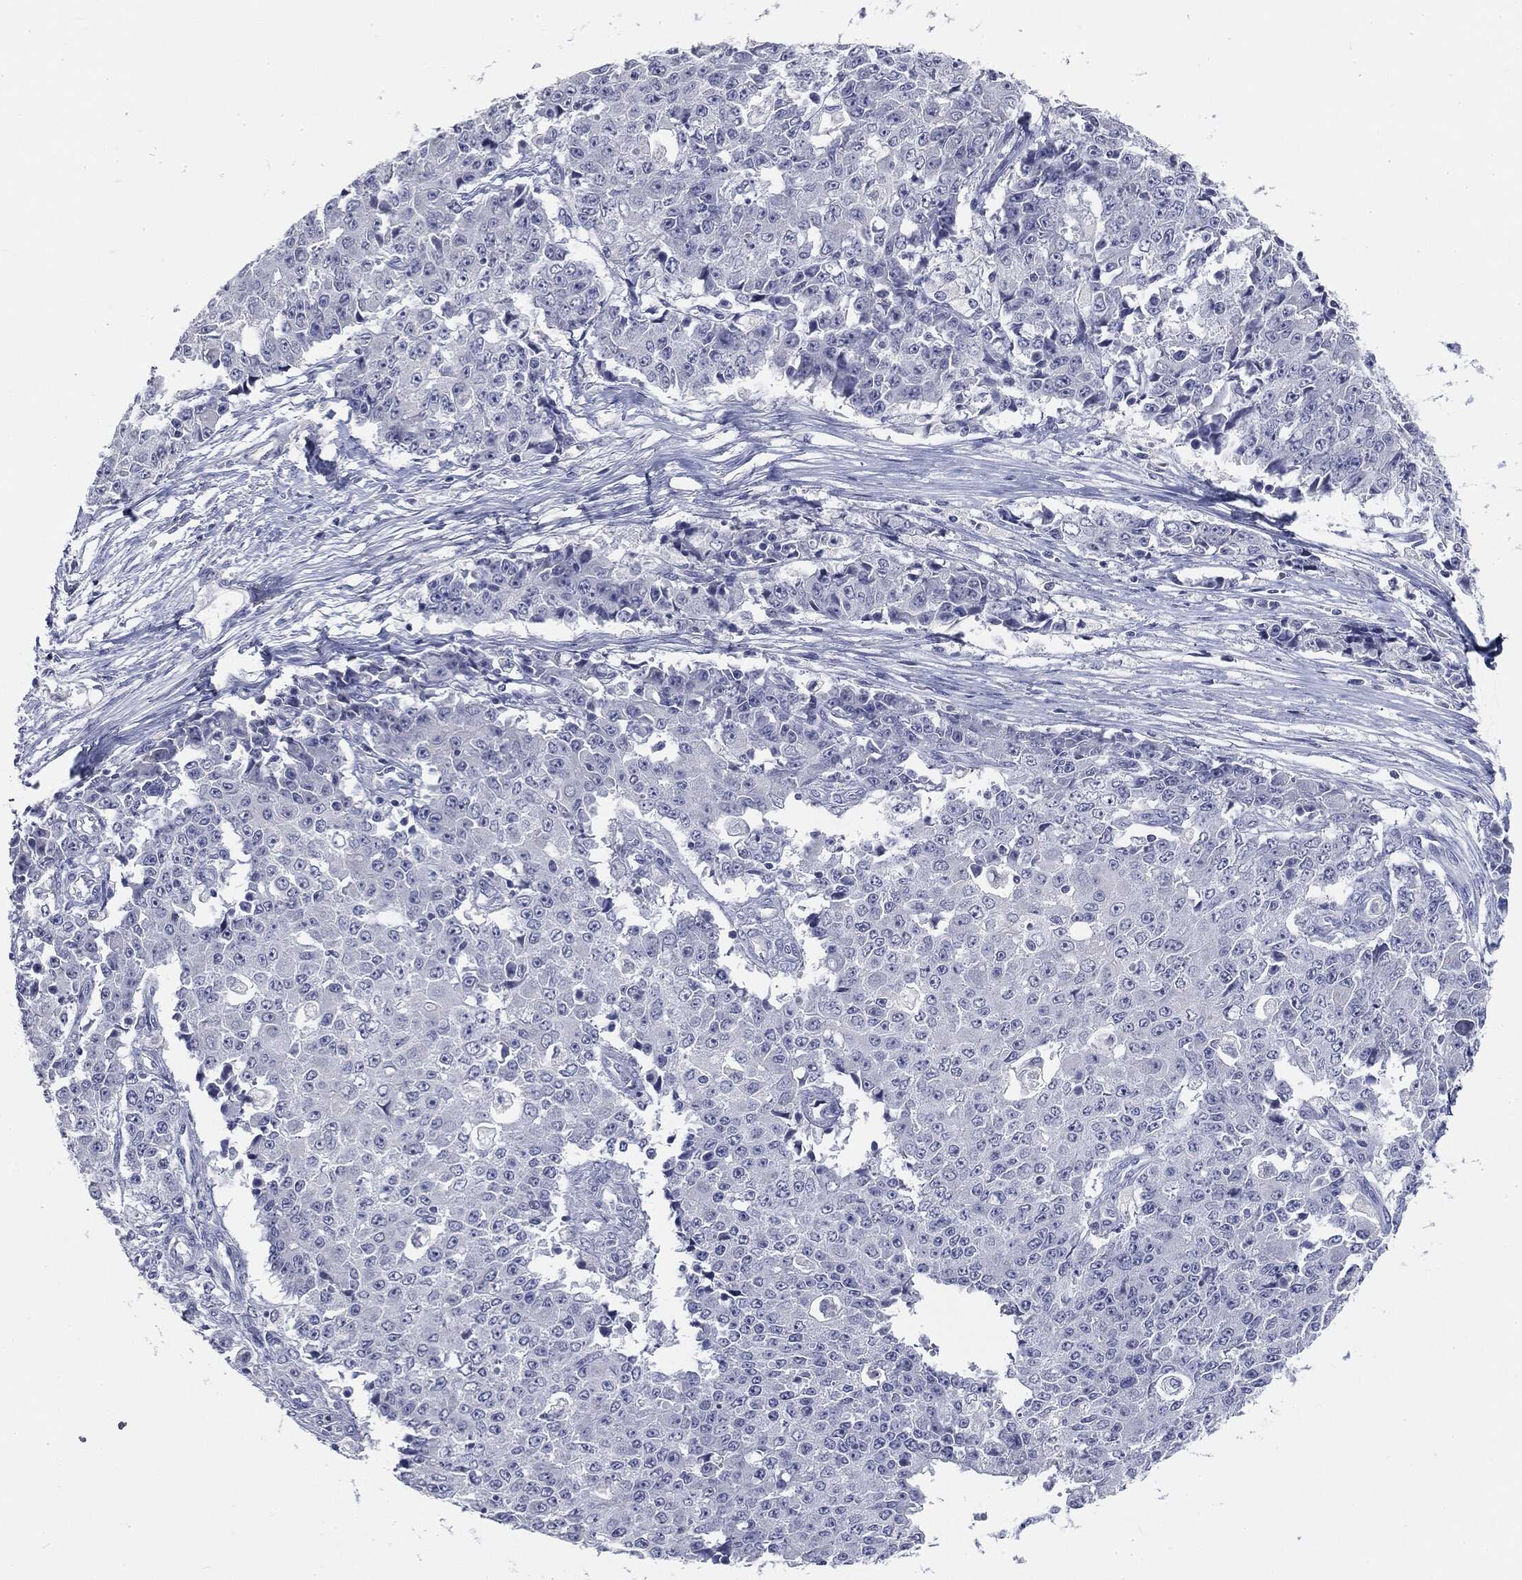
{"staining": {"intensity": "negative", "quantity": "none", "location": "none"}, "tissue": "ovarian cancer", "cell_type": "Tumor cells", "image_type": "cancer", "snomed": [{"axis": "morphology", "description": "Carcinoma, endometroid"}, {"axis": "topography", "description": "Ovary"}], "caption": "The immunohistochemistry (IHC) photomicrograph has no significant positivity in tumor cells of endometroid carcinoma (ovarian) tissue.", "gene": "CGB1", "patient": {"sex": "female", "age": 42}}